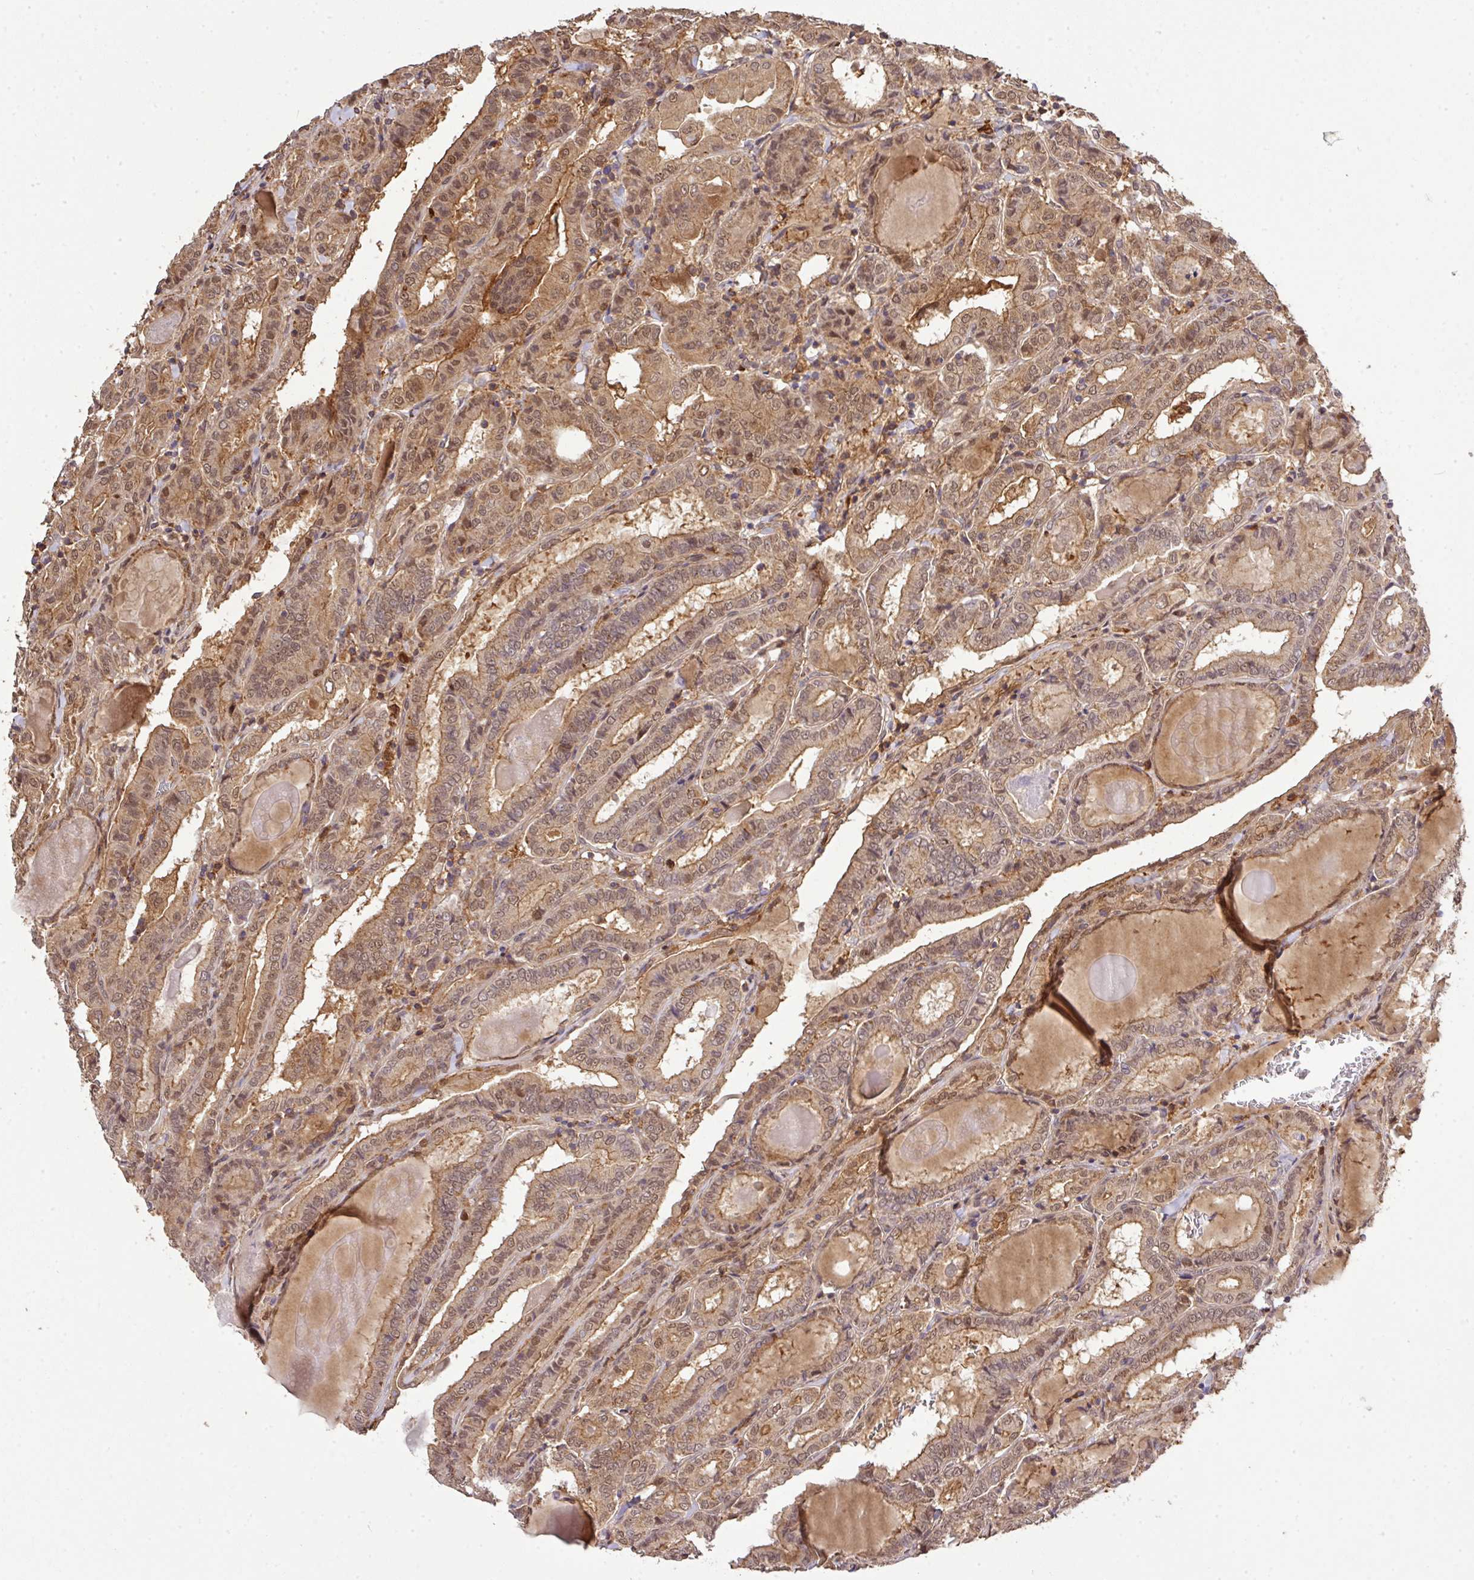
{"staining": {"intensity": "moderate", "quantity": ">75%", "location": "cytoplasmic/membranous,nuclear"}, "tissue": "thyroid cancer", "cell_type": "Tumor cells", "image_type": "cancer", "snomed": [{"axis": "morphology", "description": "Papillary adenocarcinoma, NOS"}, {"axis": "topography", "description": "Thyroid gland"}], "caption": "Protein staining of papillary adenocarcinoma (thyroid) tissue shows moderate cytoplasmic/membranous and nuclear staining in approximately >75% of tumor cells.", "gene": "ARPIN", "patient": {"sex": "female", "age": 72}}